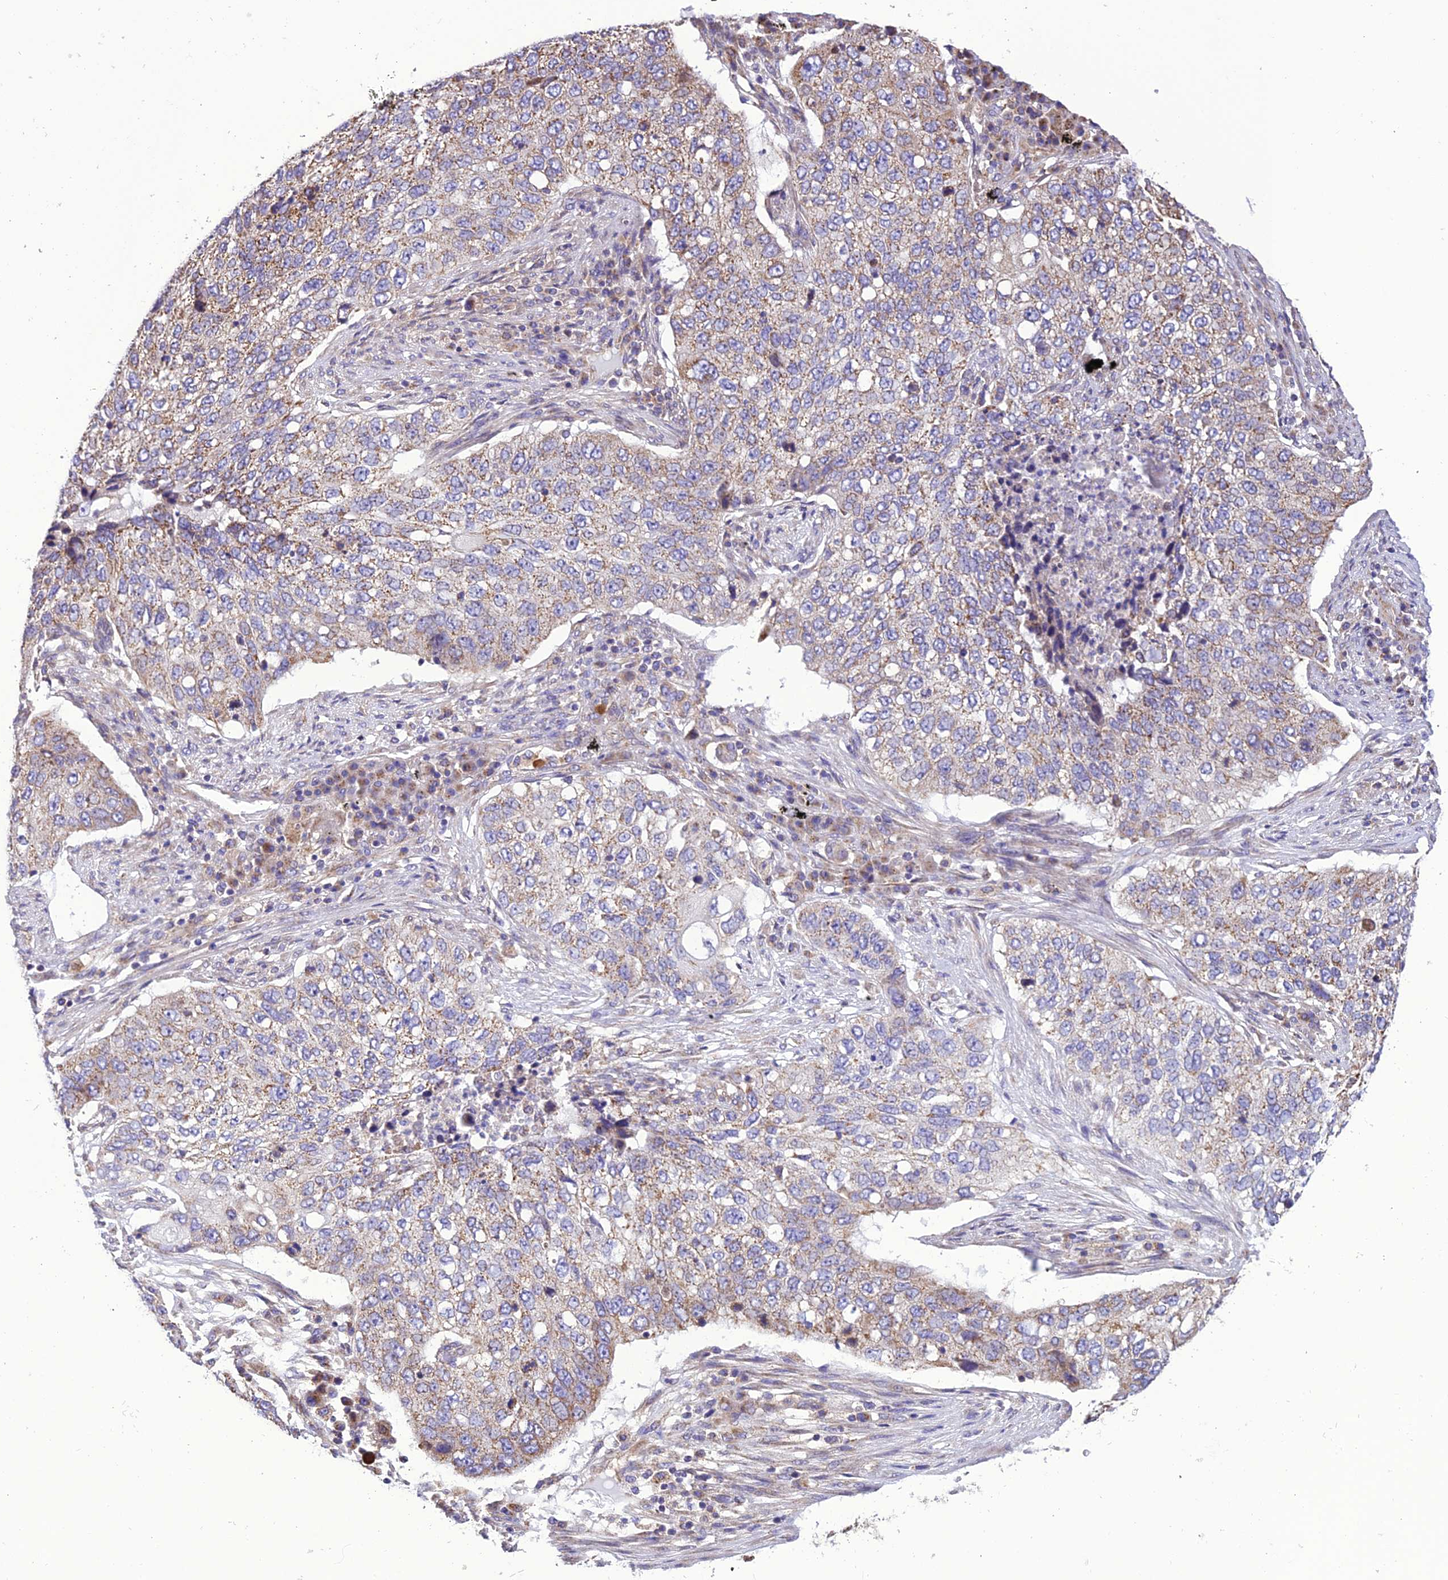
{"staining": {"intensity": "moderate", "quantity": "25%-75%", "location": "cytoplasmic/membranous"}, "tissue": "lung cancer", "cell_type": "Tumor cells", "image_type": "cancer", "snomed": [{"axis": "morphology", "description": "Squamous cell carcinoma, NOS"}, {"axis": "topography", "description": "Lung"}], "caption": "Squamous cell carcinoma (lung) tissue displays moderate cytoplasmic/membranous positivity in approximately 25%-75% of tumor cells", "gene": "MAP3K12", "patient": {"sex": "female", "age": 63}}